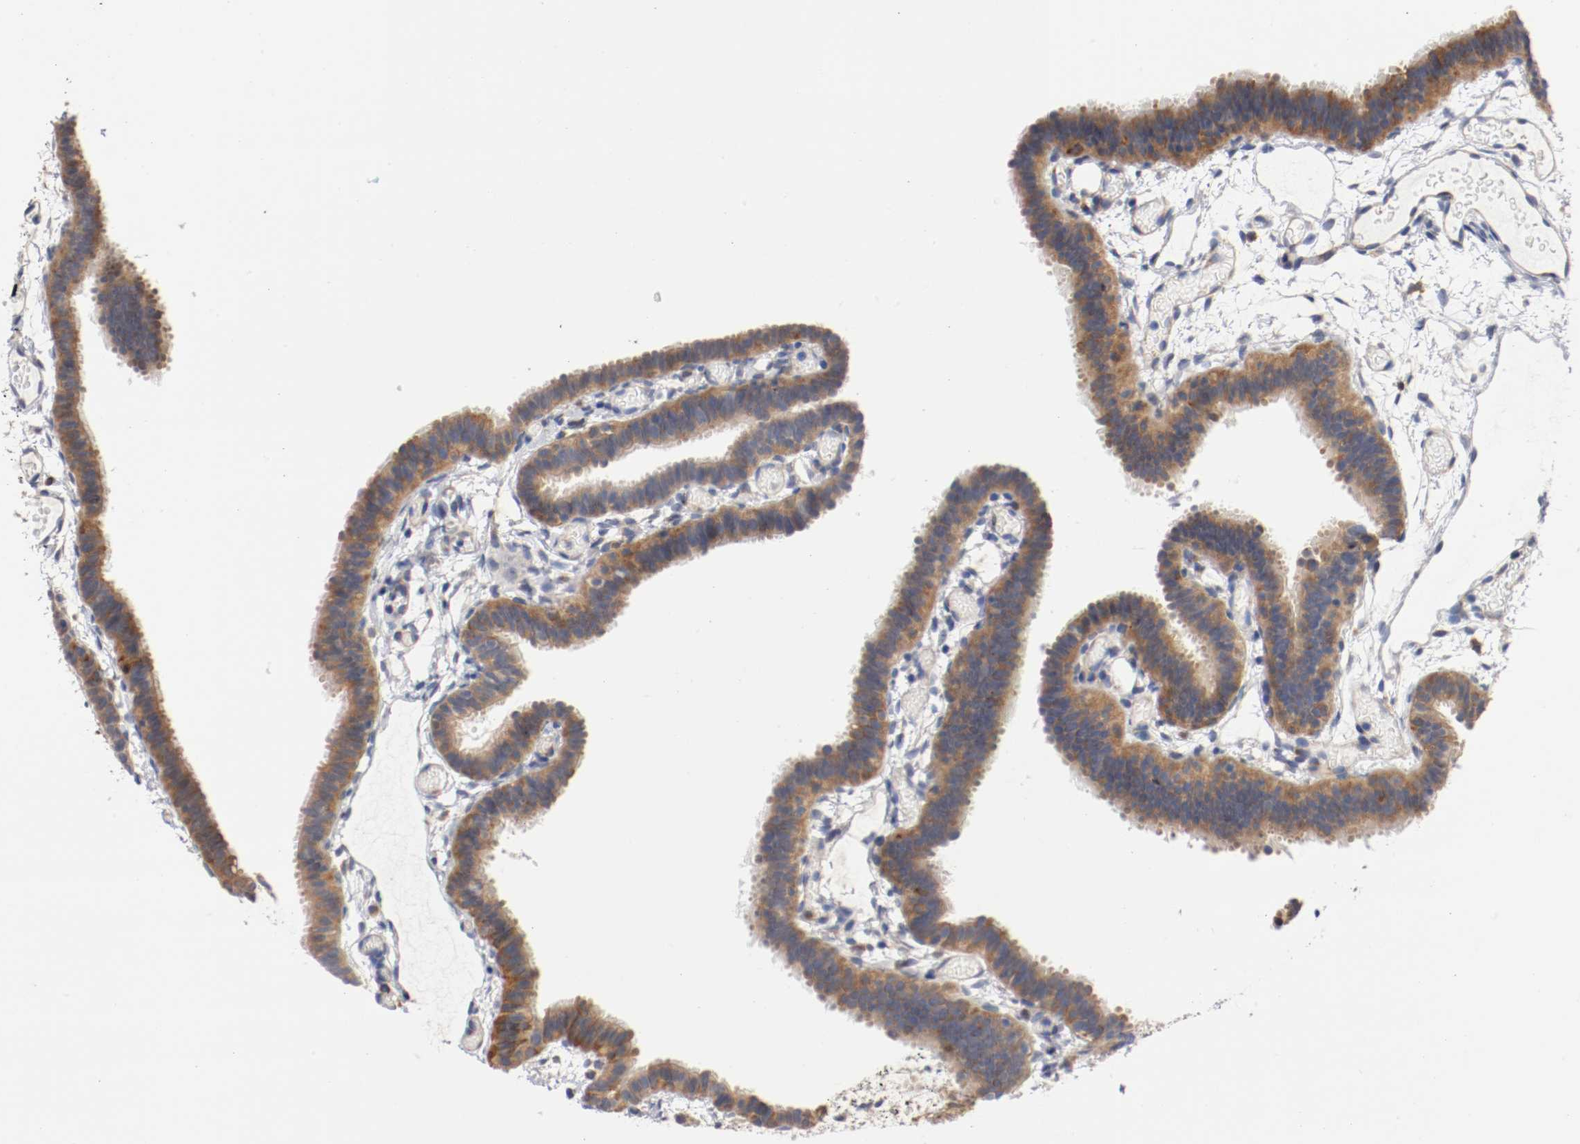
{"staining": {"intensity": "moderate", "quantity": ">75%", "location": "cytoplasmic/membranous"}, "tissue": "fallopian tube", "cell_type": "Glandular cells", "image_type": "normal", "snomed": [{"axis": "morphology", "description": "Normal tissue, NOS"}, {"axis": "topography", "description": "Fallopian tube"}], "caption": "The micrograph displays staining of unremarkable fallopian tube, revealing moderate cytoplasmic/membranous protein staining (brown color) within glandular cells. Using DAB (3,3'-diaminobenzidine) (brown) and hematoxylin (blue) stains, captured at high magnification using brightfield microscopy.", "gene": "TNFSF12", "patient": {"sex": "female", "age": 29}}